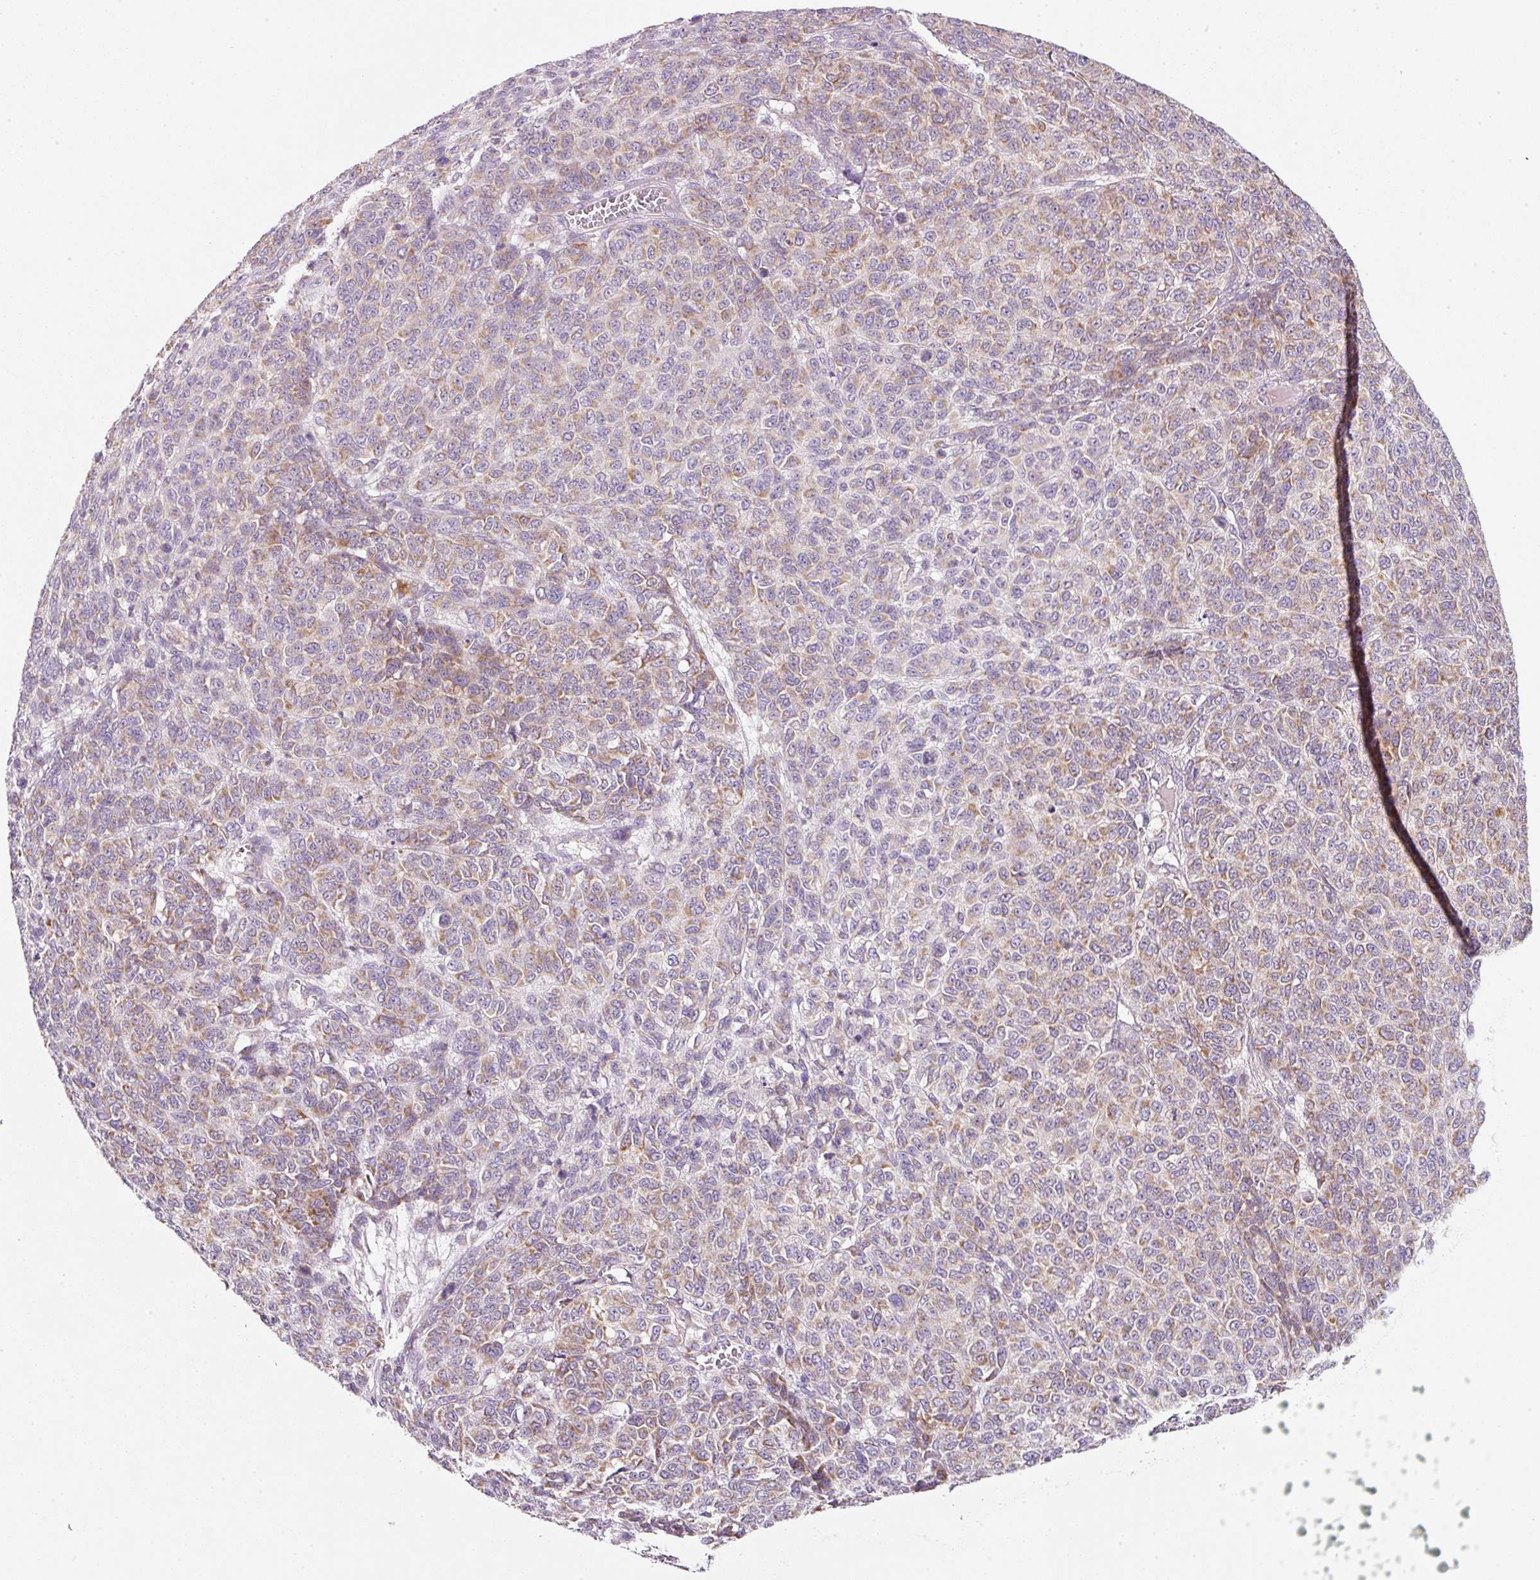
{"staining": {"intensity": "moderate", "quantity": "25%-75%", "location": "cytoplasmic/membranous"}, "tissue": "melanoma", "cell_type": "Tumor cells", "image_type": "cancer", "snomed": [{"axis": "morphology", "description": "Malignant melanoma, NOS"}, {"axis": "topography", "description": "Skin"}], "caption": "The immunohistochemical stain highlights moderate cytoplasmic/membranous expression in tumor cells of melanoma tissue.", "gene": "NDUFA1", "patient": {"sex": "male", "age": 49}}